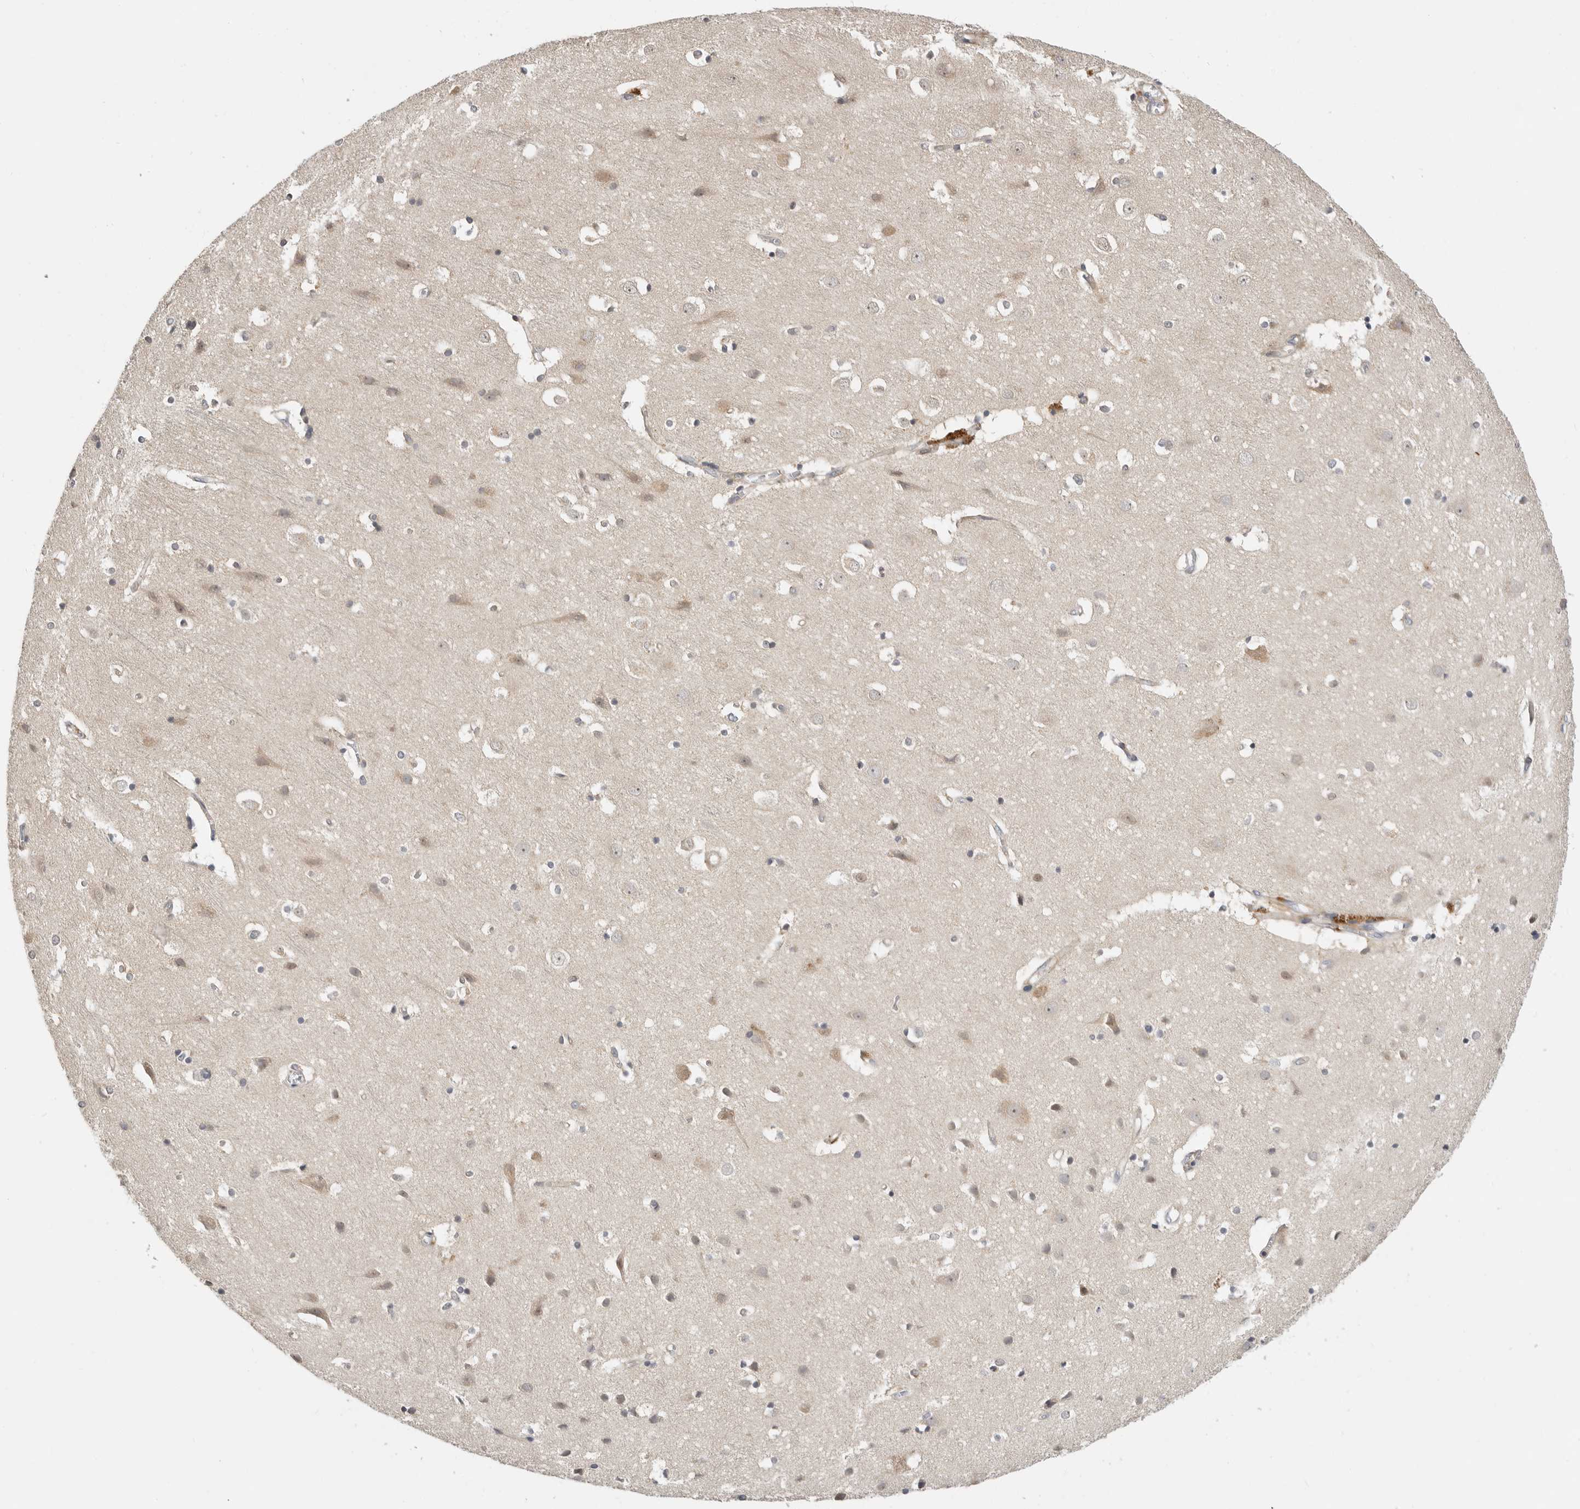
{"staining": {"intensity": "negative", "quantity": "none", "location": "none"}, "tissue": "cerebral cortex", "cell_type": "Endothelial cells", "image_type": "normal", "snomed": [{"axis": "morphology", "description": "Normal tissue, NOS"}, {"axis": "topography", "description": "Cerebral cortex"}], "caption": "DAB (3,3'-diaminobenzidine) immunohistochemical staining of normal human cerebral cortex displays no significant expression in endothelial cells. Brightfield microscopy of immunohistochemistry stained with DAB (3,3'-diaminobenzidine) (brown) and hematoxylin (blue), captured at high magnification.", "gene": "CSNK1G3", "patient": {"sex": "male", "age": 54}}